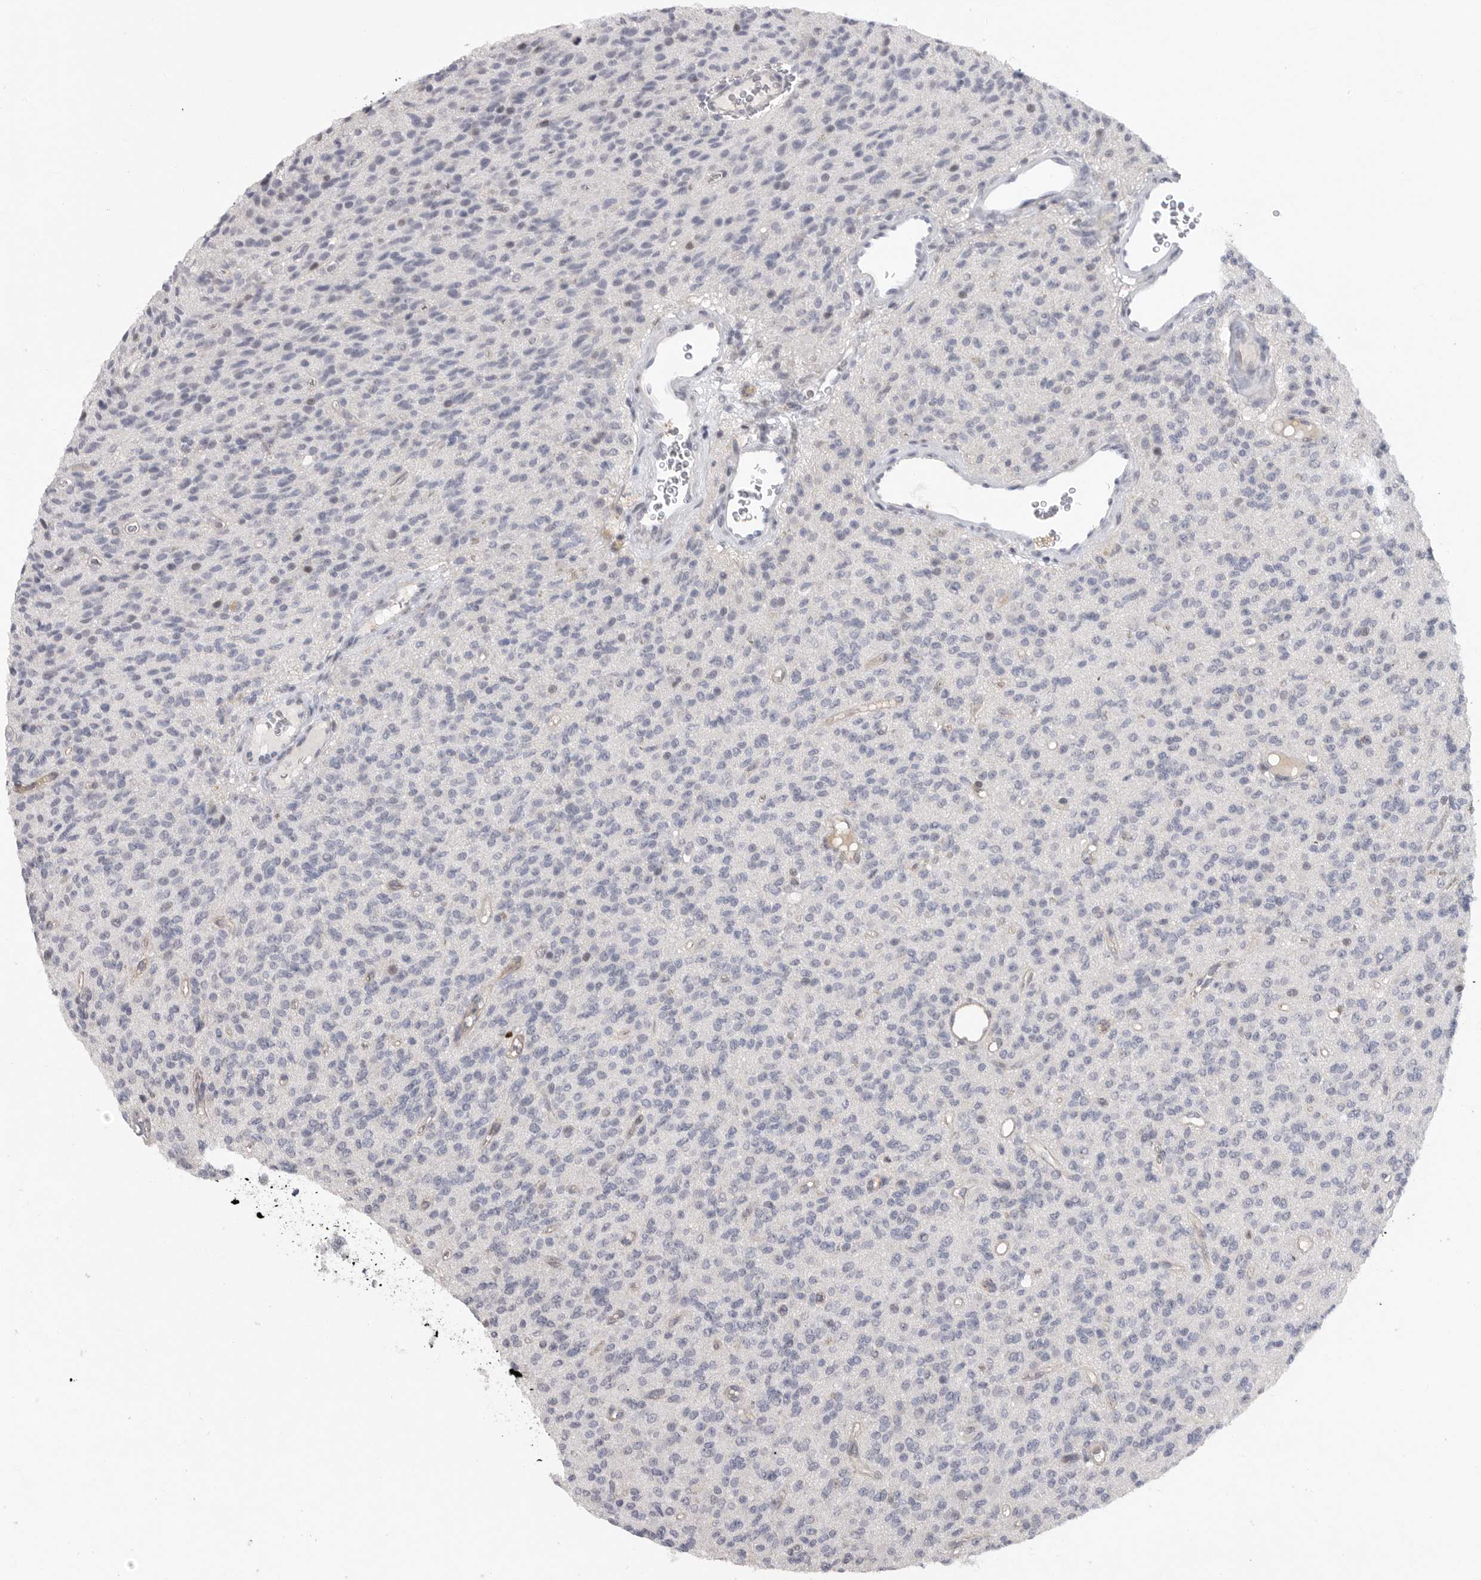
{"staining": {"intensity": "negative", "quantity": "none", "location": "none"}, "tissue": "glioma", "cell_type": "Tumor cells", "image_type": "cancer", "snomed": [{"axis": "morphology", "description": "Glioma, malignant, High grade"}, {"axis": "topography", "description": "Brain"}], "caption": "Immunohistochemistry of human high-grade glioma (malignant) exhibits no staining in tumor cells.", "gene": "FBXO43", "patient": {"sex": "male", "age": 34}}